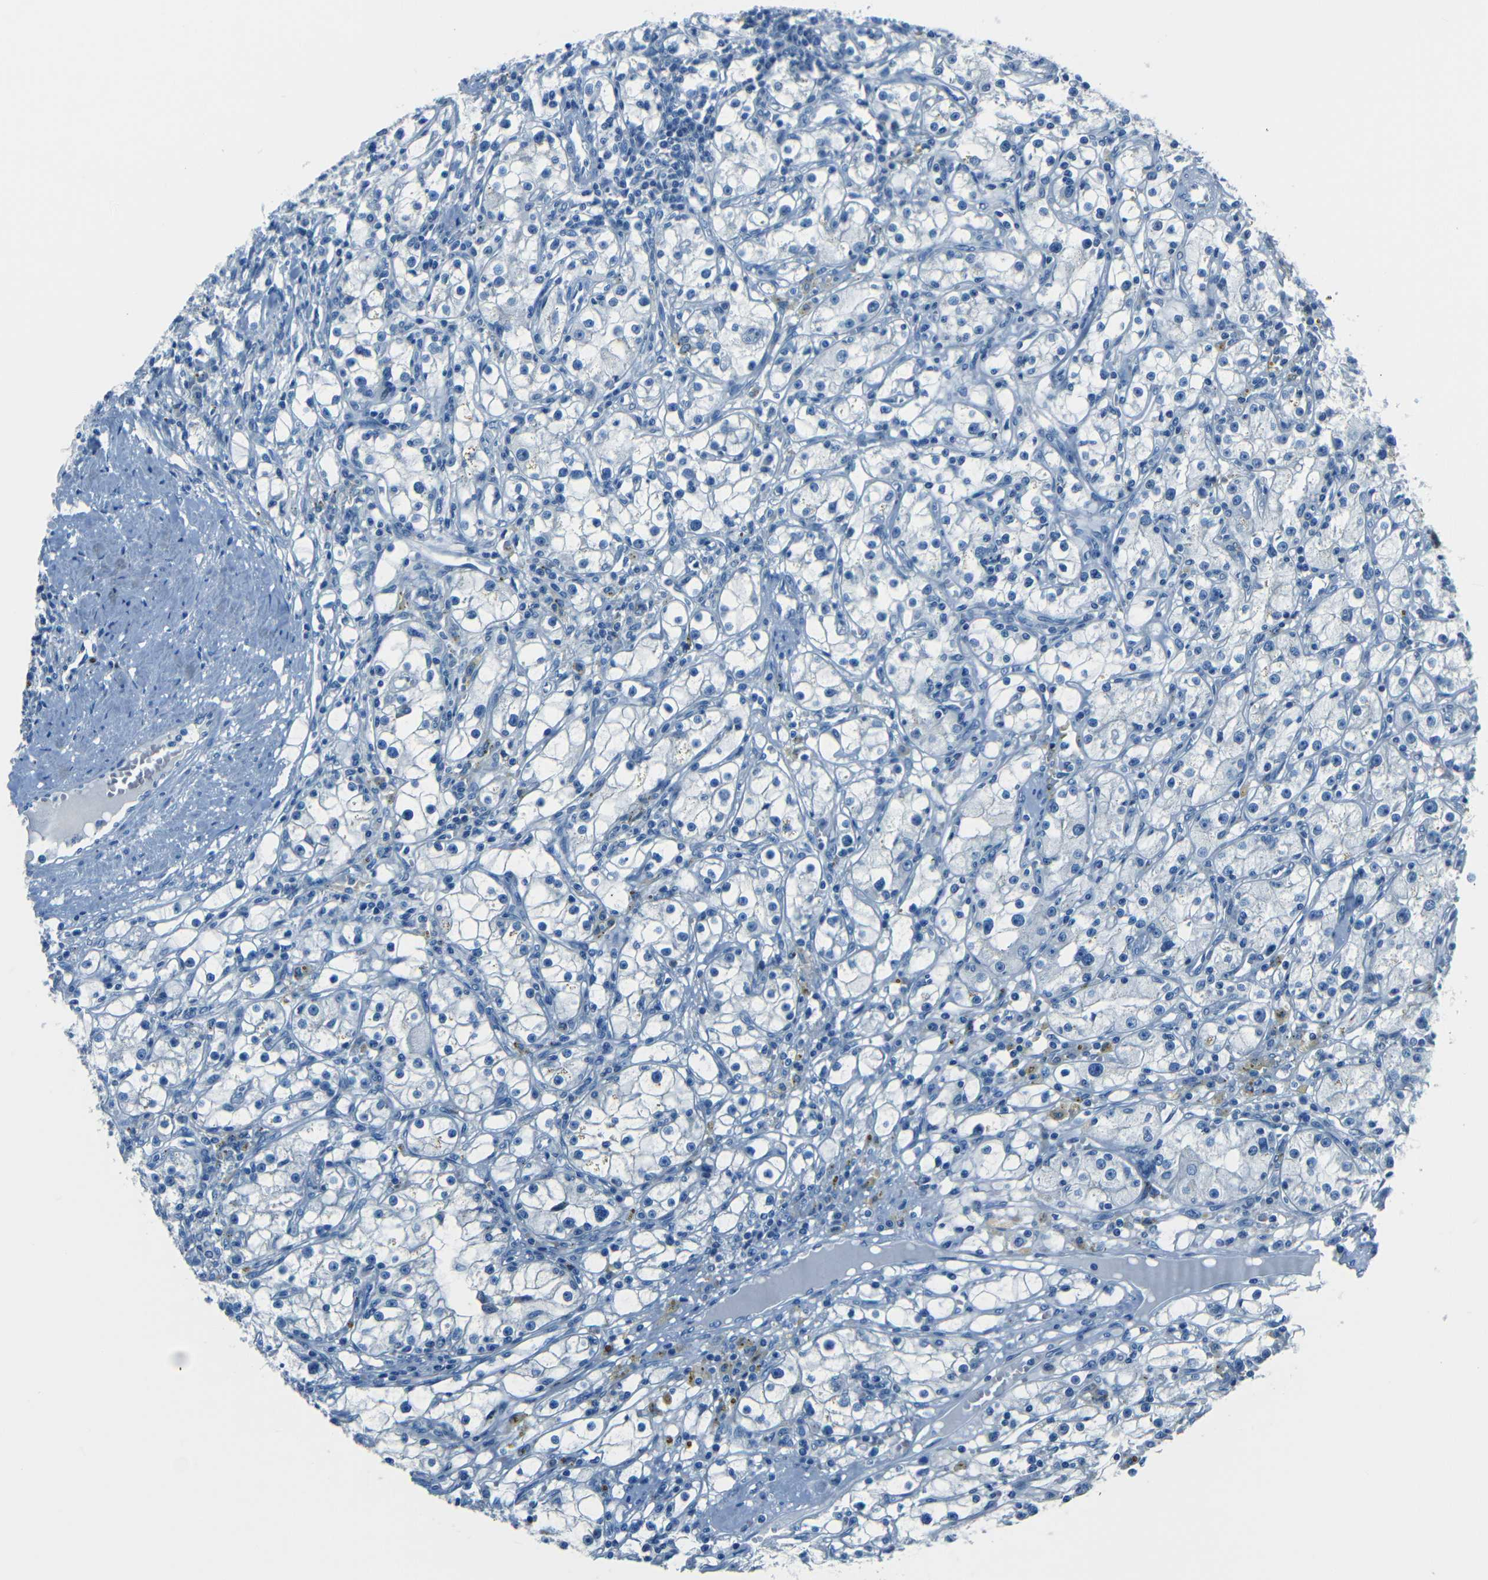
{"staining": {"intensity": "negative", "quantity": "none", "location": "none"}, "tissue": "renal cancer", "cell_type": "Tumor cells", "image_type": "cancer", "snomed": [{"axis": "morphology", "description": "Adenocarcinoma, NOS"}, {"axis": "topography", "description": "Kidney"}], "caption": "The photomicrograph shows no staining of tumor cells in adenocarcinoma (renal). The staining is performed using DAB brown chromogen with nuclei counter-stained in using hematoxylin.", "gene": "FBN2", "patient": {"sex": "male", "age": 56}}